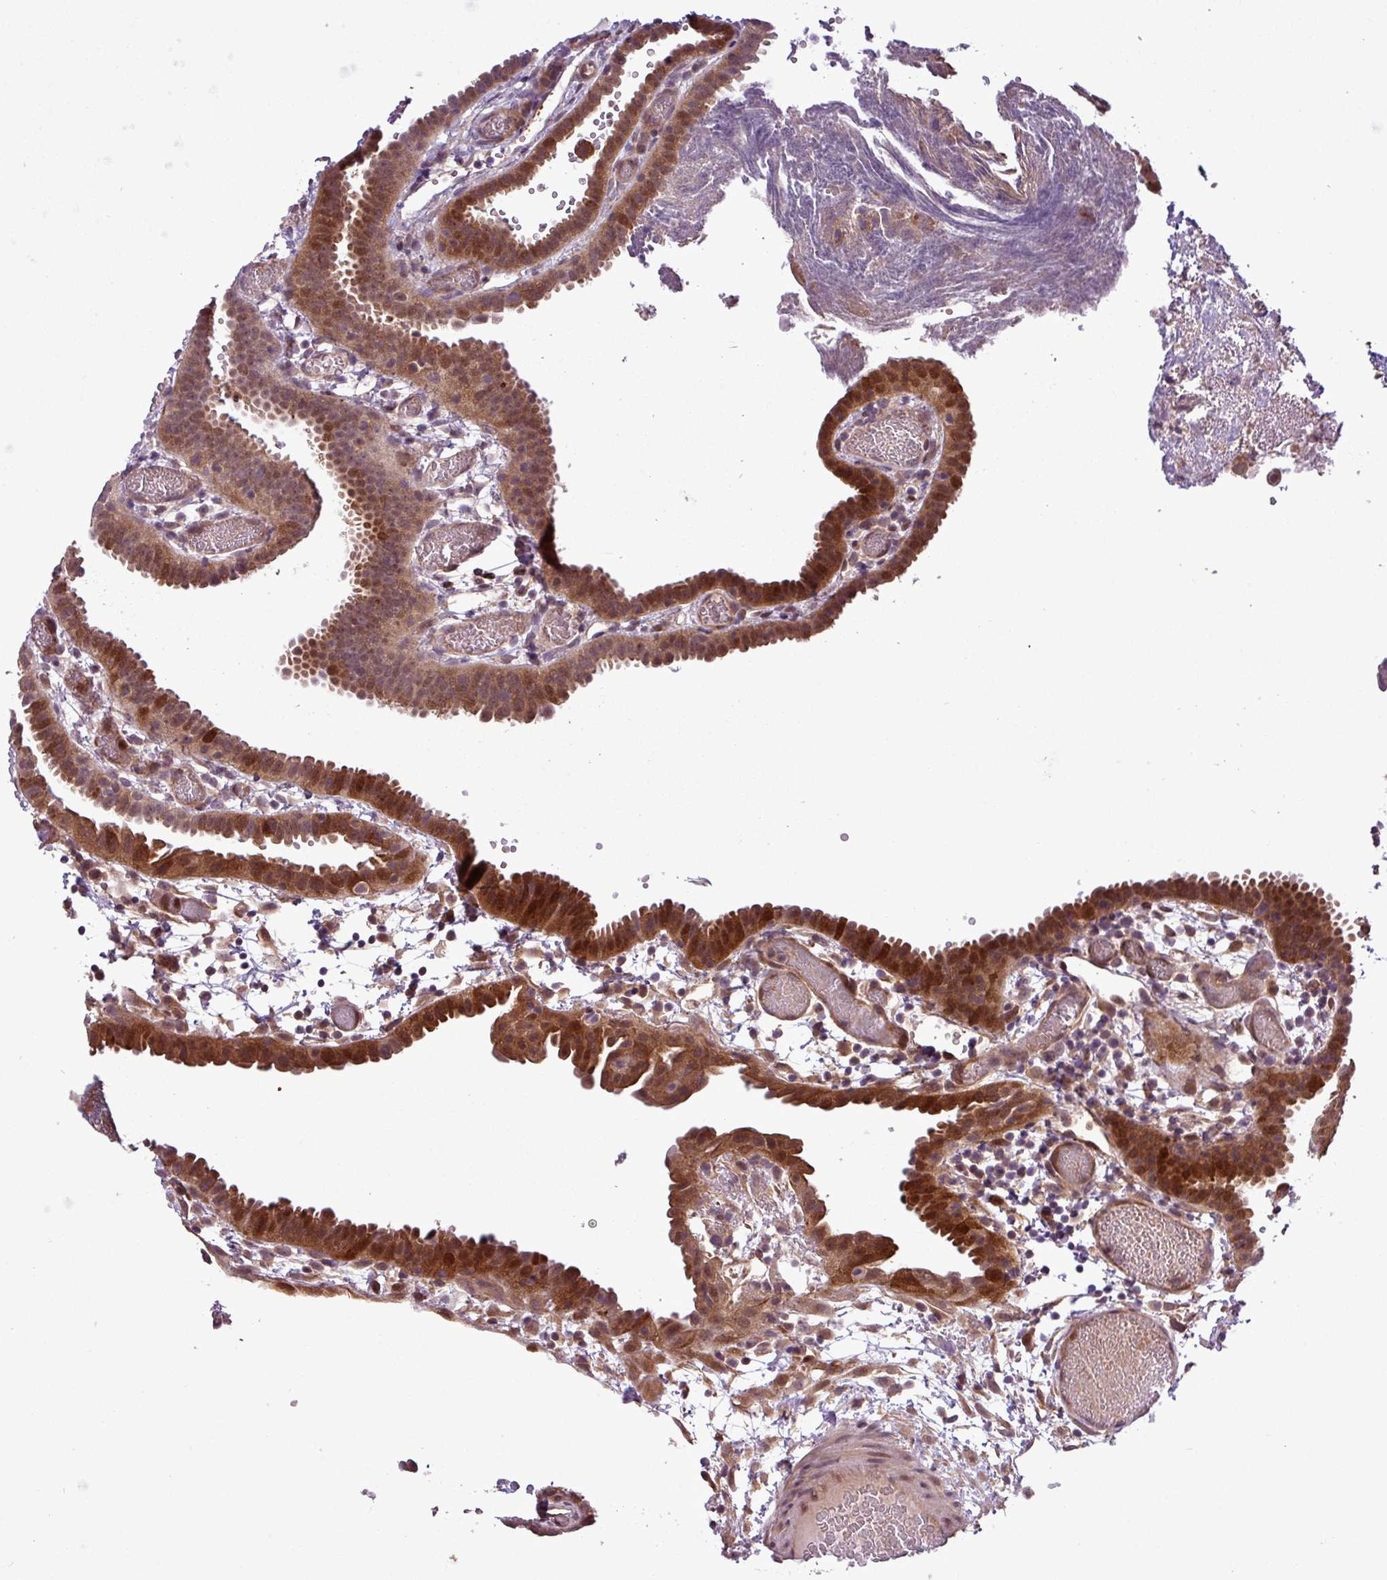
{"staining": {"intensity": "moderate", "quantity": ">75%", "location": "cytoplasmic/membranous,nuclear"}, "tissue": "fallopian tube", "cell_type": "Glandular cells", "image_type": "normal", "snomed": [{"axis": "morphology", "description": "Normal tissue, NOS"}, {"axis": "topography", "description": "Fallopian tube"}], "caption": "Benign fallopian tube demonstrates moderate cytoplasmic/membranous,nuclear positivity in about >75% of glandular cells, visualized by immunohistochemistry.", "gene": "CARHSP1", "patient": {"sex": "female", "age": 37}}